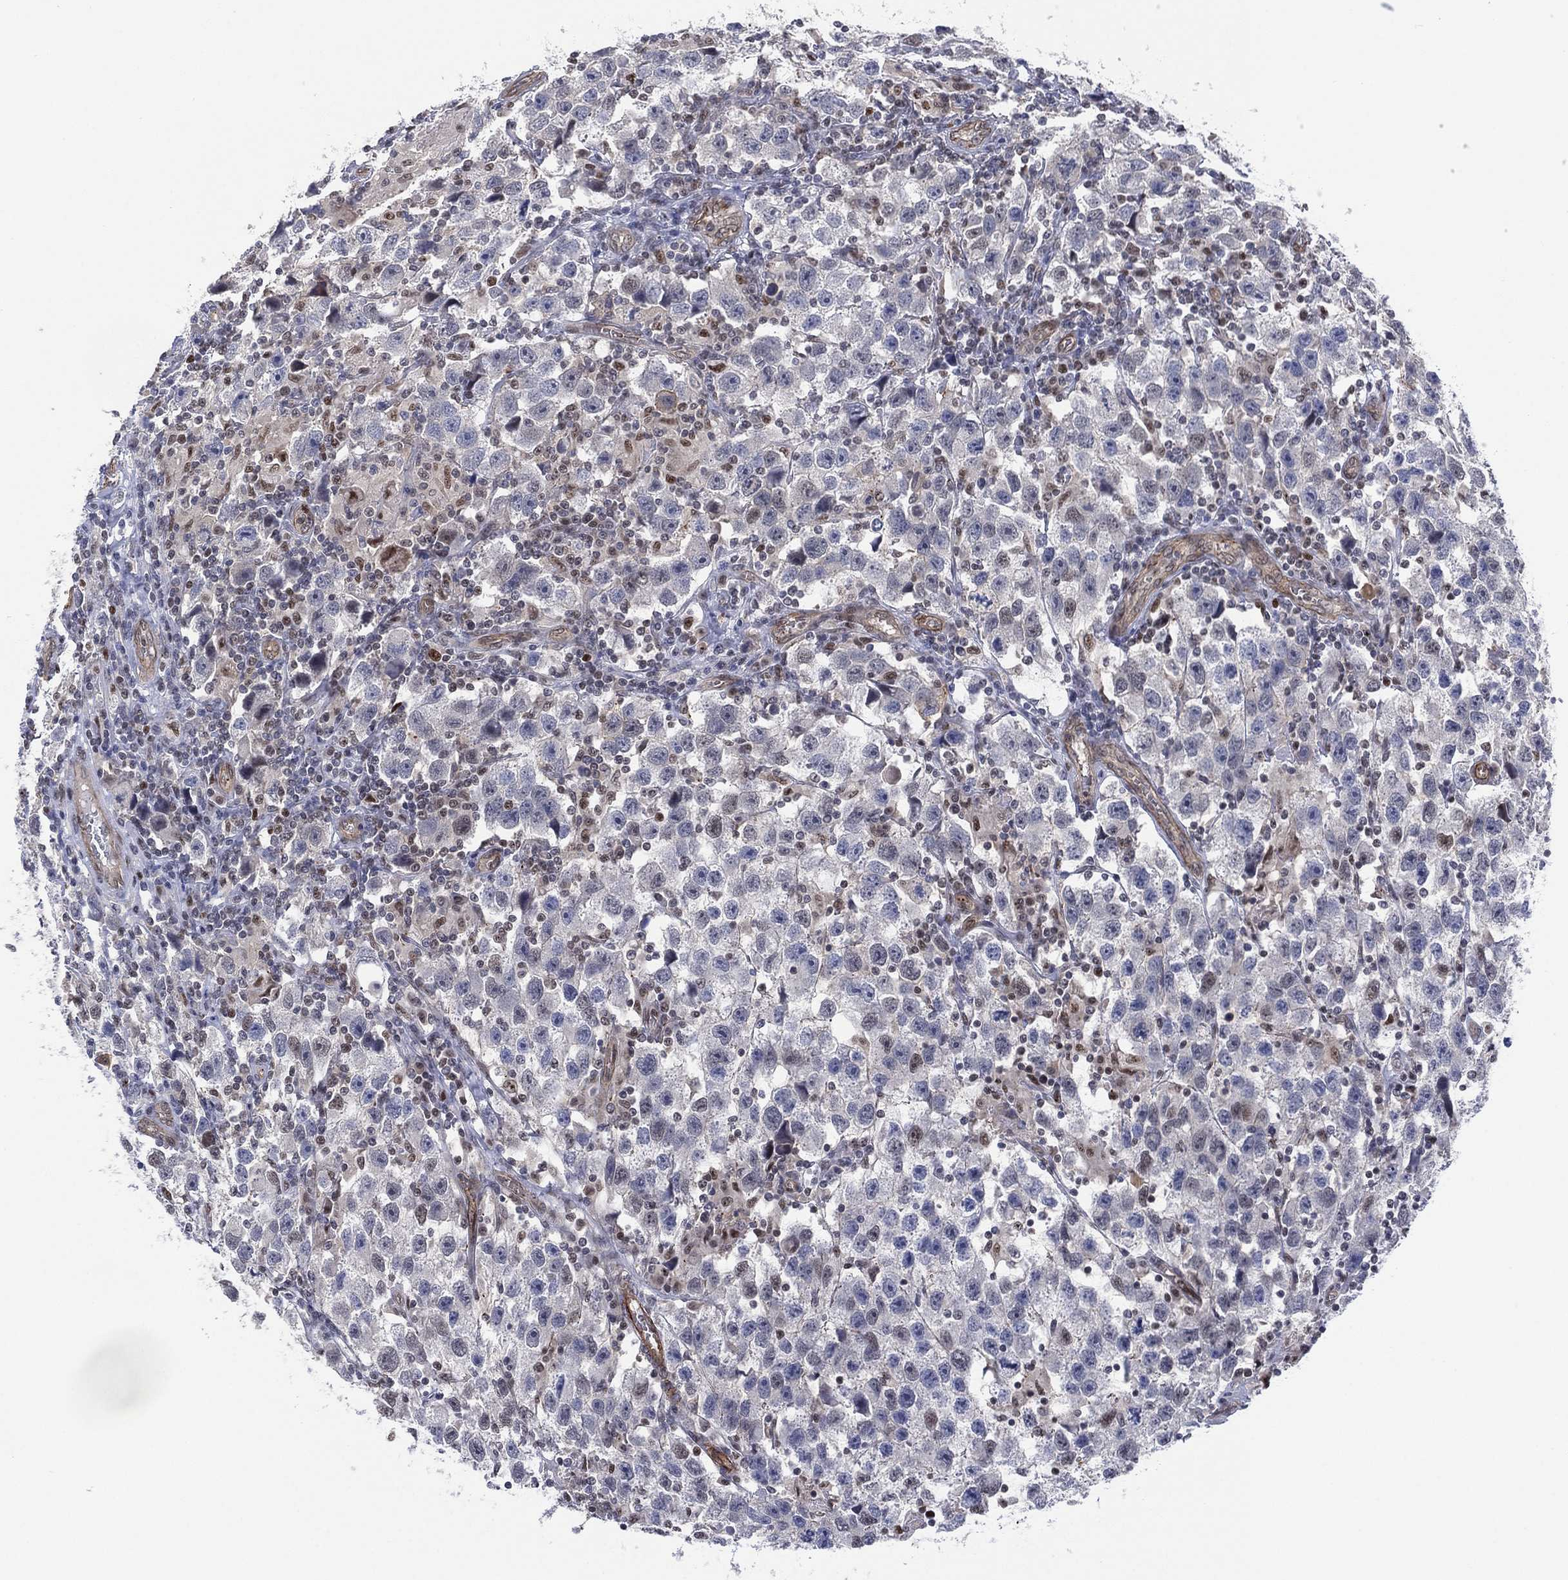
{"staining": {"intensity": "negative", "quantity": "none", "location": "none"}, "tissue": "testis cancer", "cell_type": "Tumor cells", "image_type": "cancer", "snomed": [{"axis": "morphology", "description": "Seminoma, NOS"}, {"axis": "topography", "description": "Testis"}], "caption": "Protein analysis of testis cancer (seminoma) demonstrates no significant staining in tumor cells. (DAB IHC visualized using brightfield microscopy, high magnification).", "gene": "GSE1", "patient": {"sex": "male", "age": 26}}